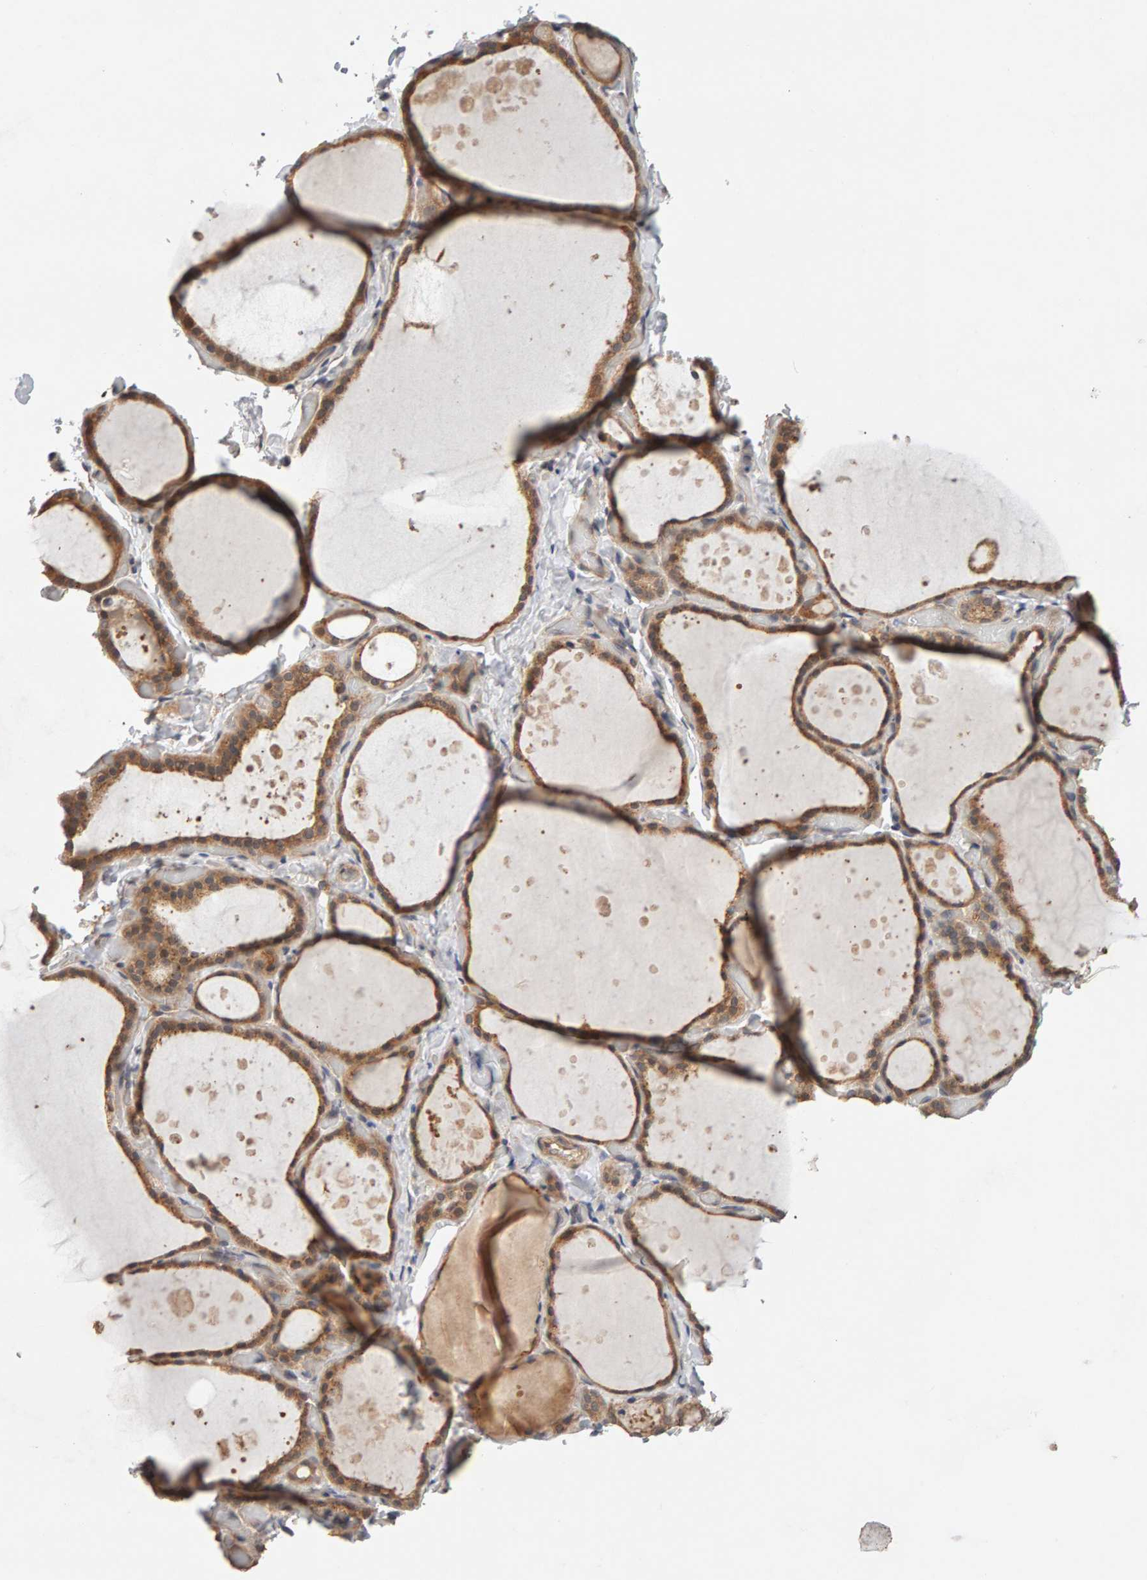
{"staining": {"intensity": "moderate", "quantity": ">75%", "location": "cytoplasmic/membranous"}, "tissue": "thyroid gland", "cell_type": "Glandular cells", "image_type": "normal", "snomed": [{"axis": "morphology", "description": "Normal tissue, NOS"}, {"axis": "topography", "description": "Thyroid gland"}], "caption": "Thyroid gland stained with DAB (3,3'-diaminobenzidine) IHC displays medium levels of moderate cytoplasmic/membranous staining in about >75% of glandular cells.", "gene": "DNAJC7", "patient": {"sex": "female", "age": 44}}